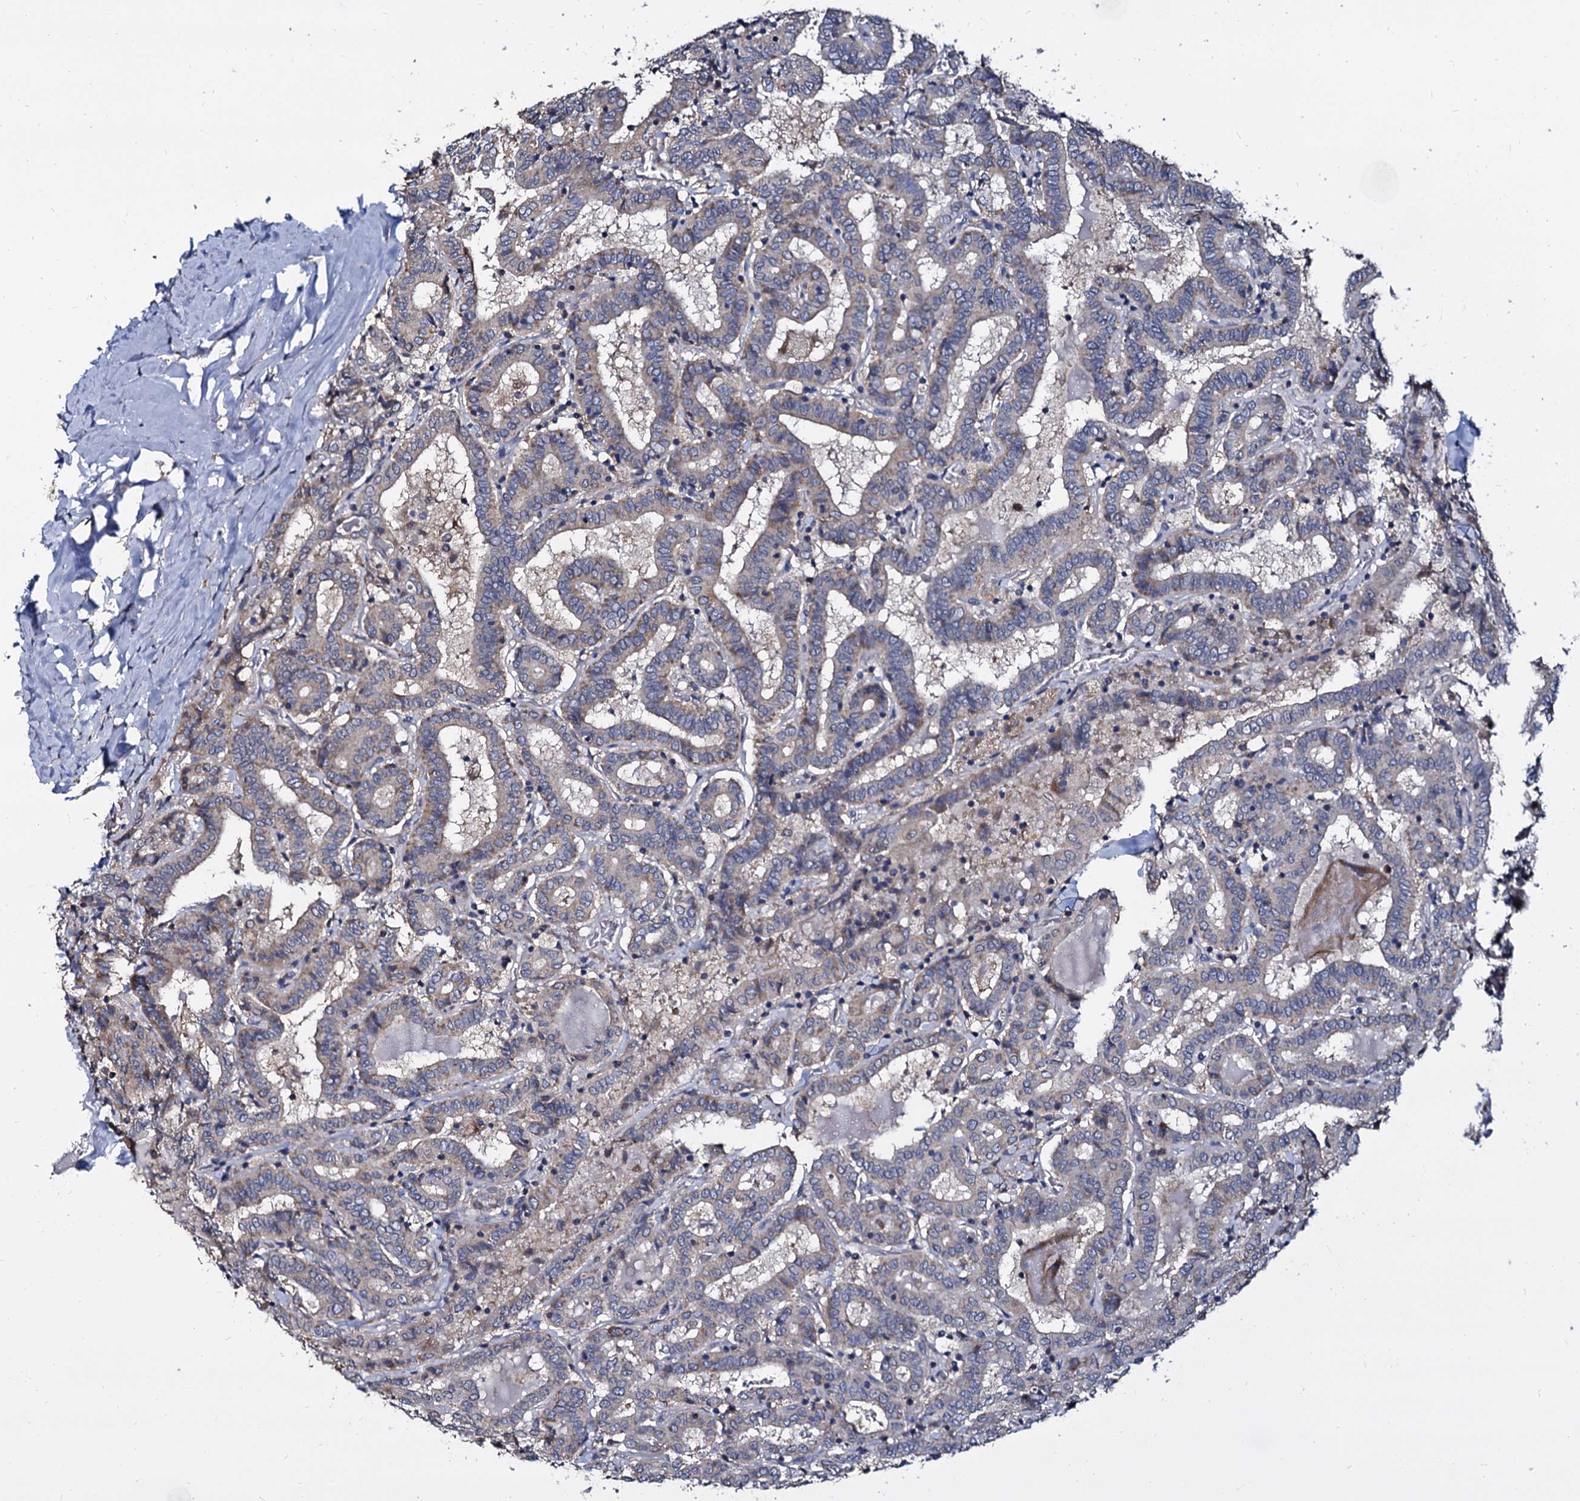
{"staining": {"intensity": "weak", "quantity": "<25%", "location": "cytoplasmic/membranous"}, "tissue": "thyroid cancer", "cell_type": "Tumor cells", "image_type": "cancer", "snomed": [{"axis": "morphology", "description": "Papillary adenocarcinoma, NOS"}, {"axis": "topography", "description": "Thyroid gland"}], "caption": "Protein analysis of thyroid cancer (papillary adenocarcinoma) displays no significant positivity in tumor cells. (DAB (3,3'-diaminobenzidine) immunohistochemistry (IHC) visualized using brightfield microscopy, high magnification).", "gene": "ANKRD13A", "patient": {"sex": "female", "age": 72}}